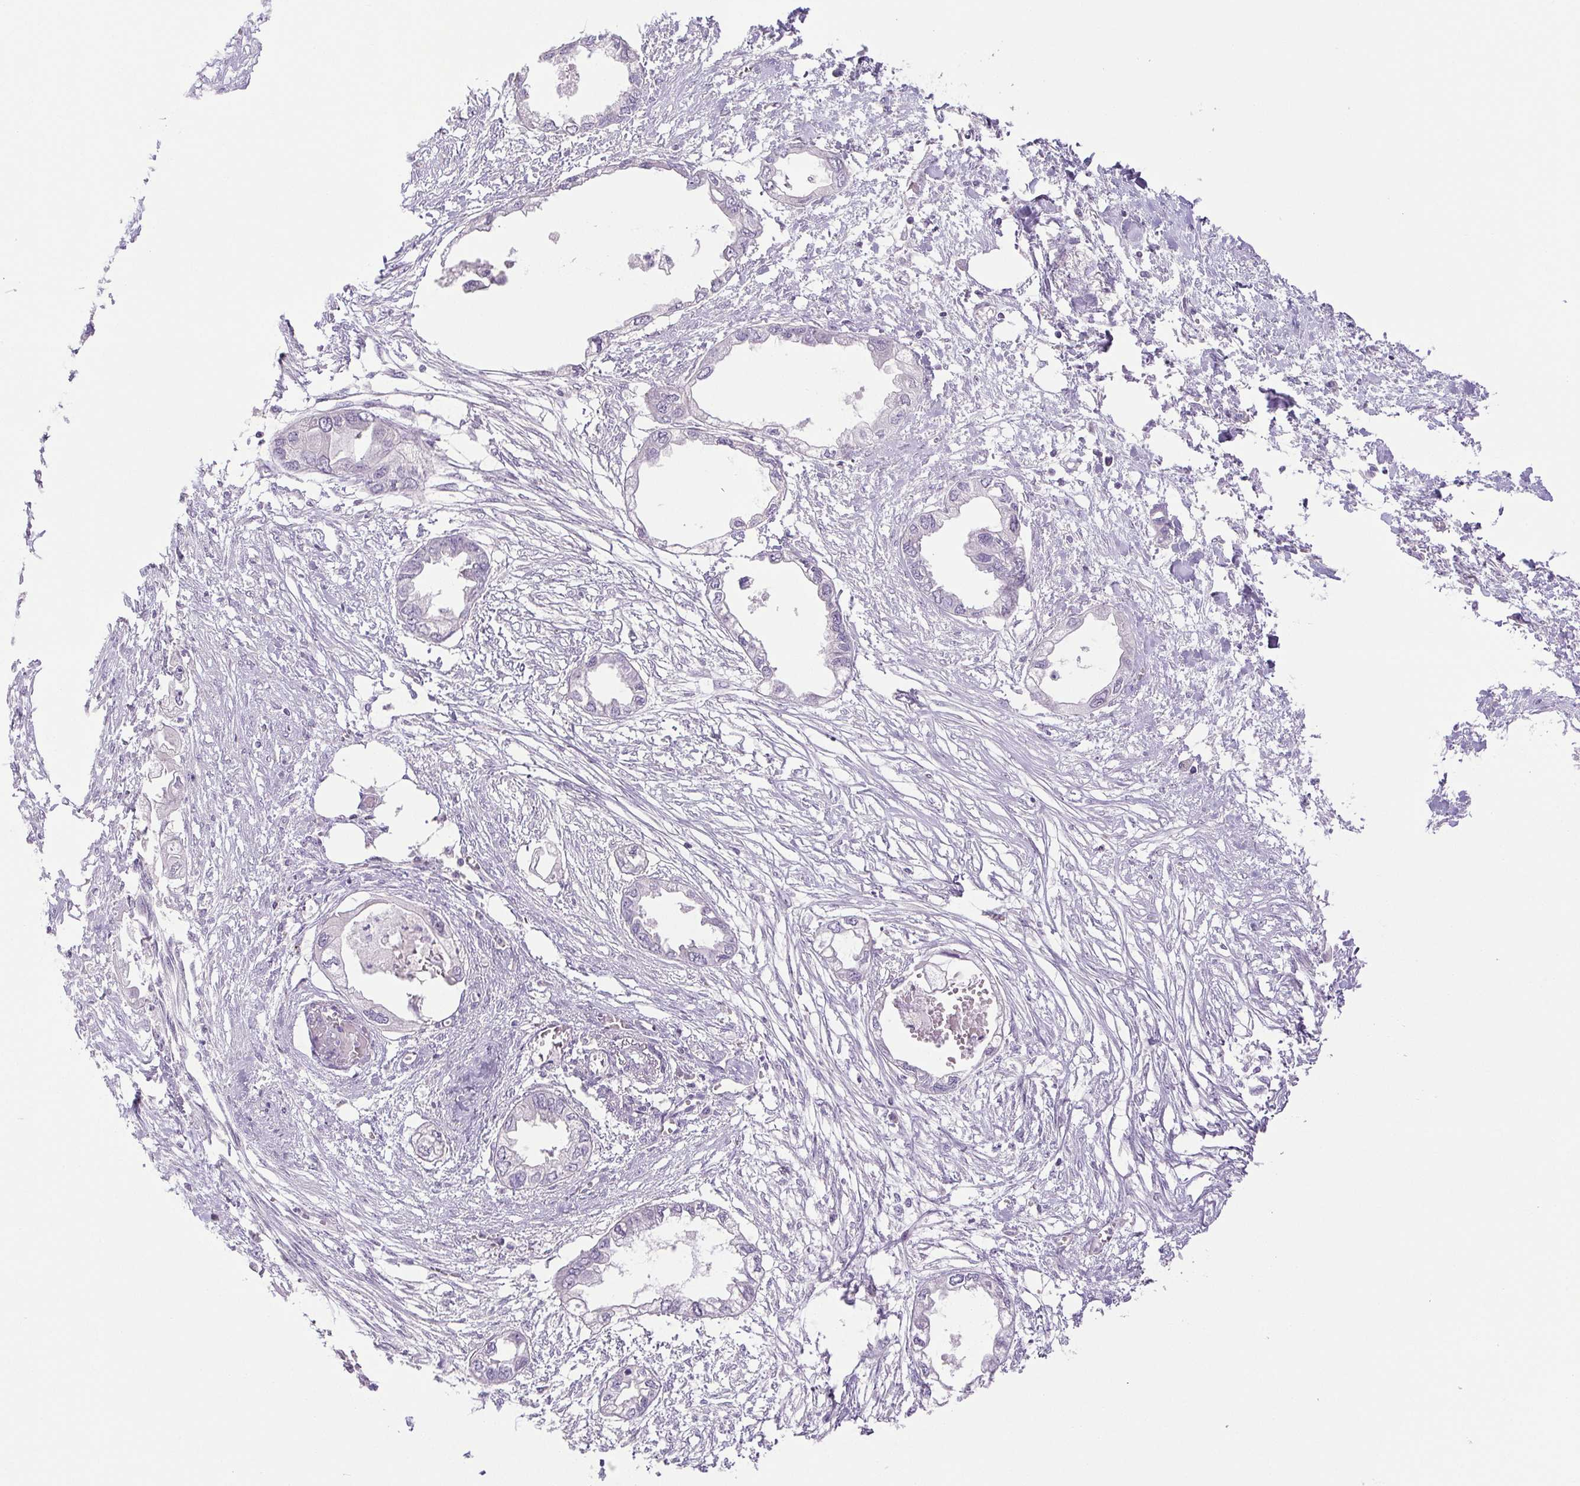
{"staining": {"intensity": "negative", "quantity": "none", "location": "none"}, "tissue": "endometrial cancer", "cell_type": "Tumor cells", "image_type": "cancer", "snomed": [{"axis": "morphology", "description": "Adenocarcinoma, NOS"}, {"axis": "morphology", "description": "Adenocarcinoma, metastatic, NOS"}, {"axis": "topography", "description": "Adipose tissue"}, {"axis": "topography", "description": "Endometrium"}], "caption": "Endometrial cancer stained for a protein using immunohistochemistry (IHC) demonstrates no positivity tumor cells.", "gene": "PAPPA2", "patient": {"sex": "female", "age": 67}}